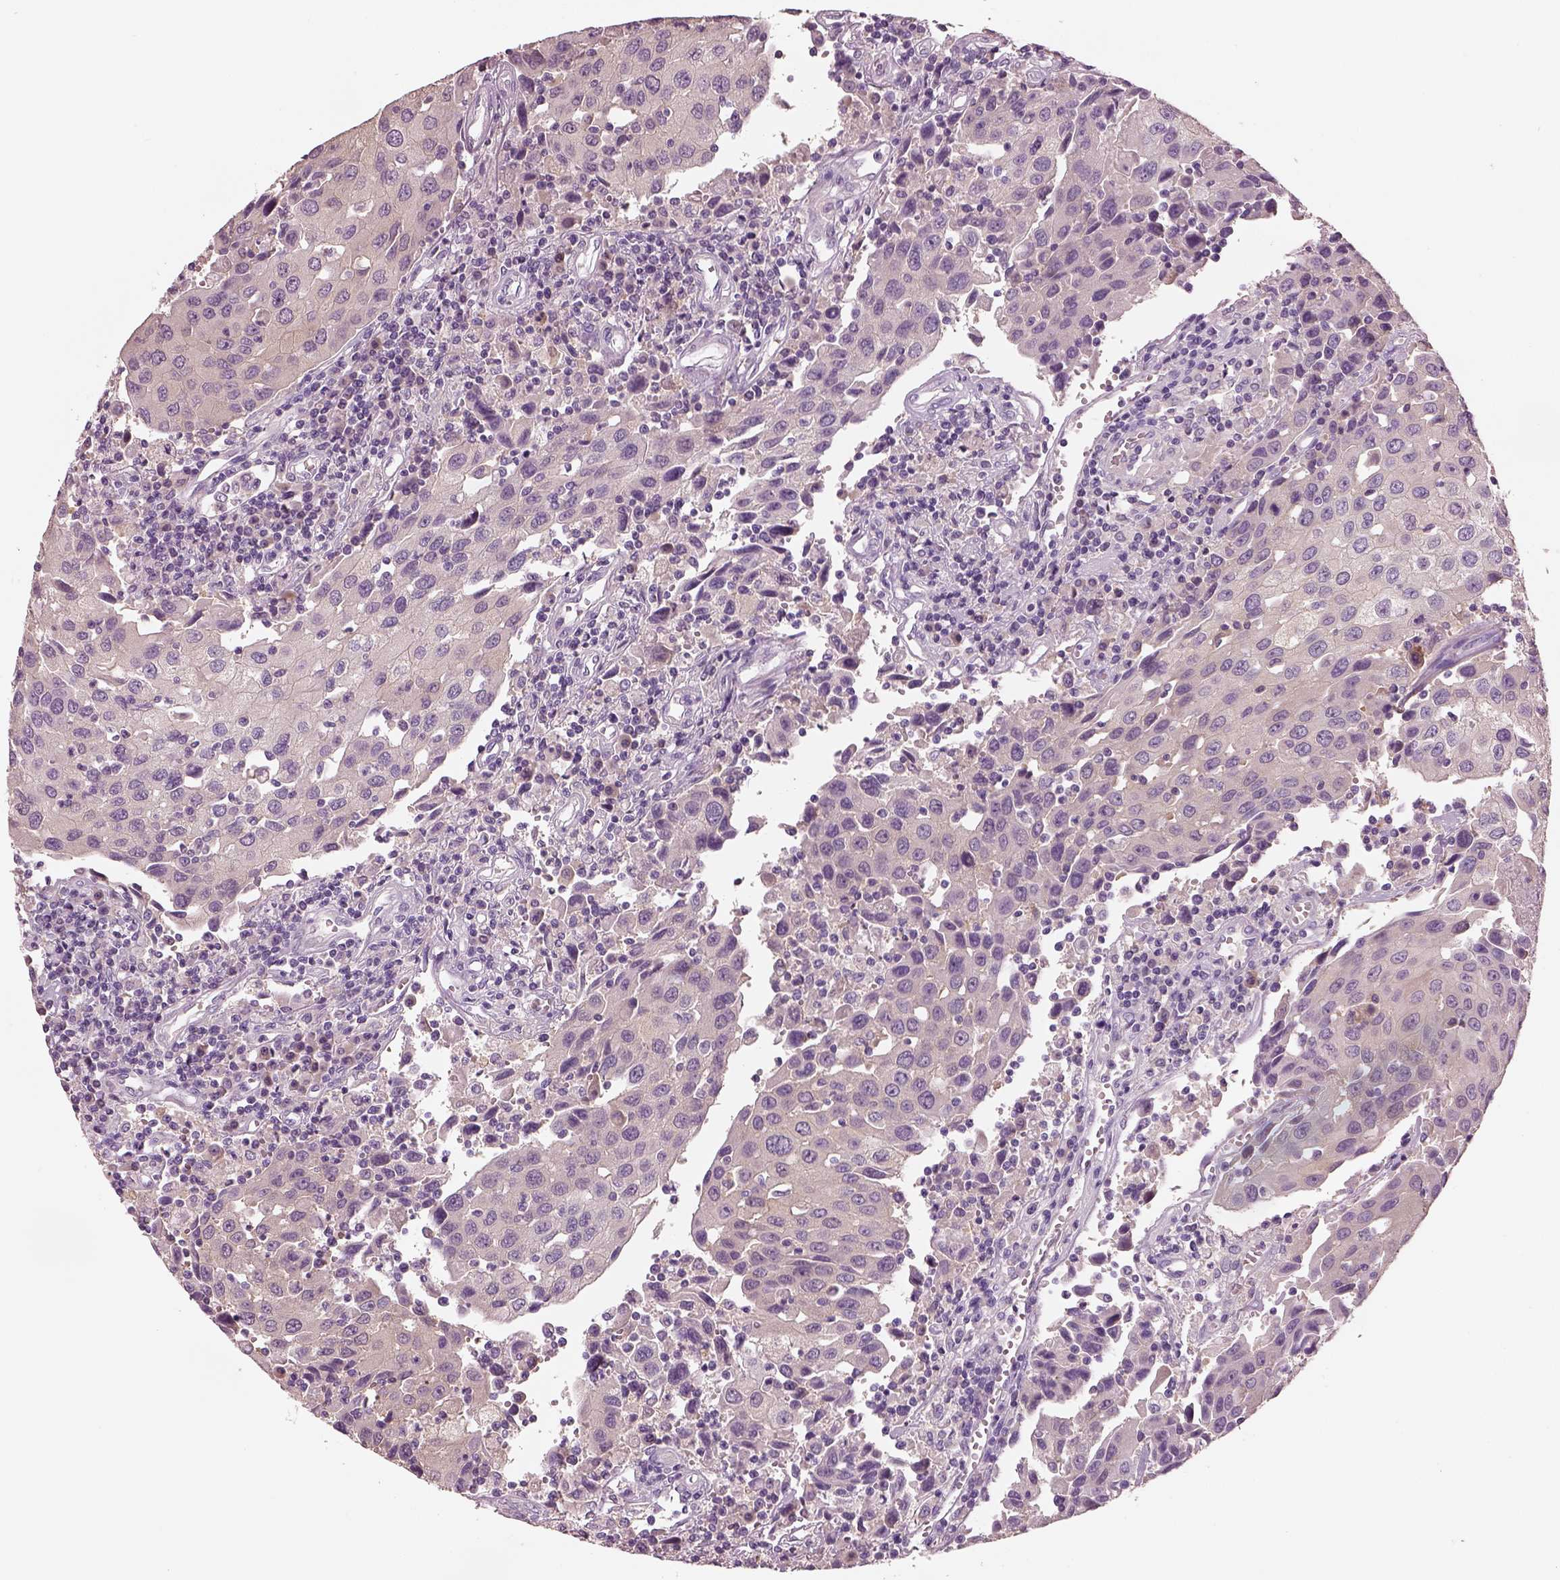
{"staining": {"intensity": "negative", "quantity": "none", "location": "none"}, "tissue": "urothelial cancer", "cell_type": "Tumor cells", "image_type": "cancer", "snomed": [{"axis": "morphology", "description": "Urothelial carcinoma, High grade"}, {"axis": "topography", "description": "Urinary bladder"}], "caption": "The micrograph demonstrates no staining of tumor cells in urothelial cancer. The staining was performed using DAB to visualize the protein expression in brown, while the nuclei were stained in blue with hematoxylin (Magnification: 20x).", "gene": "ELSPBP1", "patient": {"sex": "female", "age": 85}}